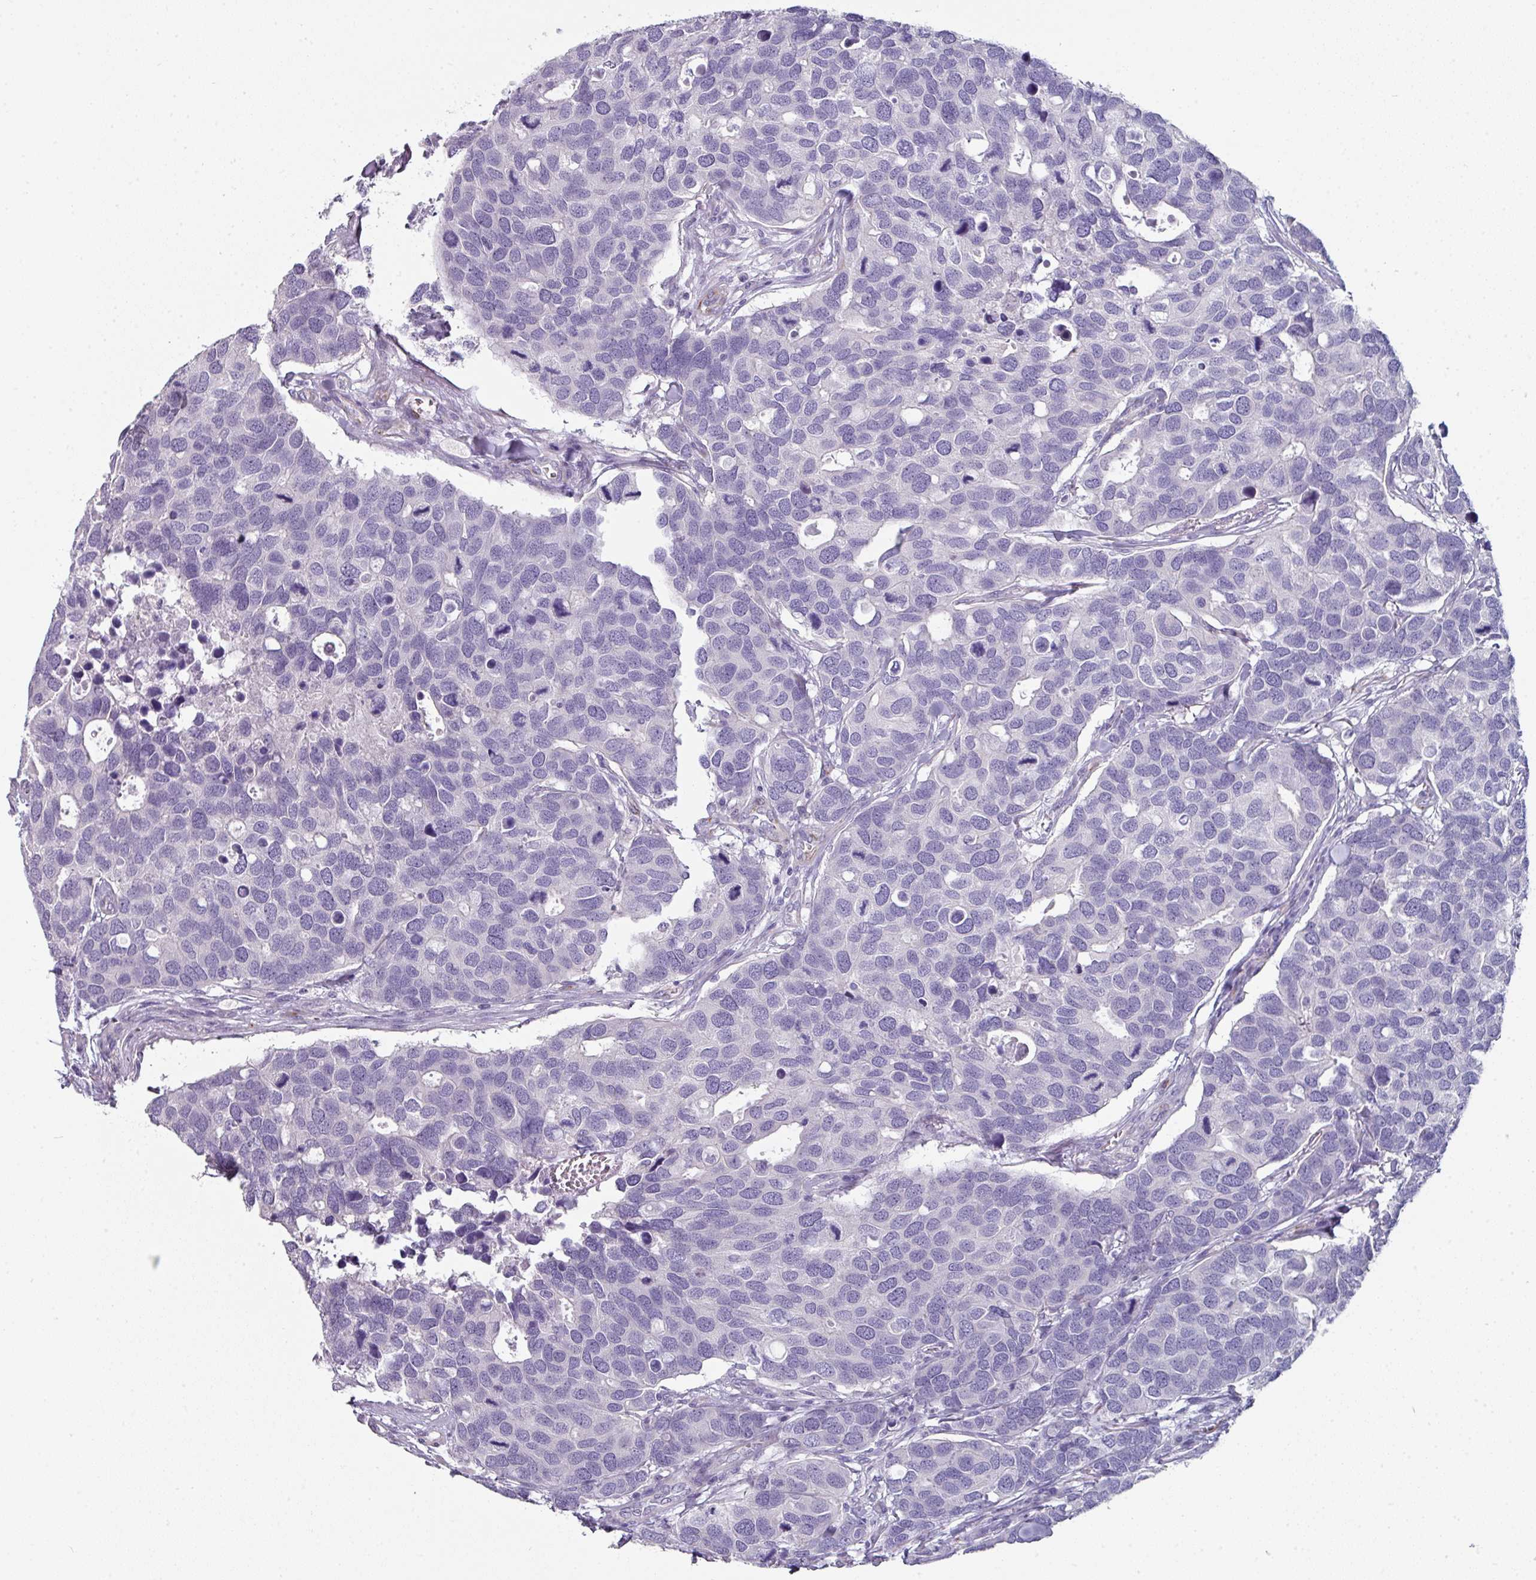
{"staining": {"intensity": "negative", "quantity": "none", "location": "none"}, "tissue": "breast cancer", "cell_type": "Tumor cells", "image_type": "cancer", "snomed": [{"axis": "morphology", "description": "Duct carcinoma"}, {"axis": "topography", "description": "Breast"}], "caption": "Immunohistochemistry micrograph of neoplastic tissue: breast cancer (invasive ductal carcinoma) stained with DAB reveals no significant protein staining in tumor cells. (DAB (3,3'-diaminobenzidine) immunohistochemistry, high magnification).", "gene": "SLC17A7", "patient": {"sex": "female", "age": 83}}